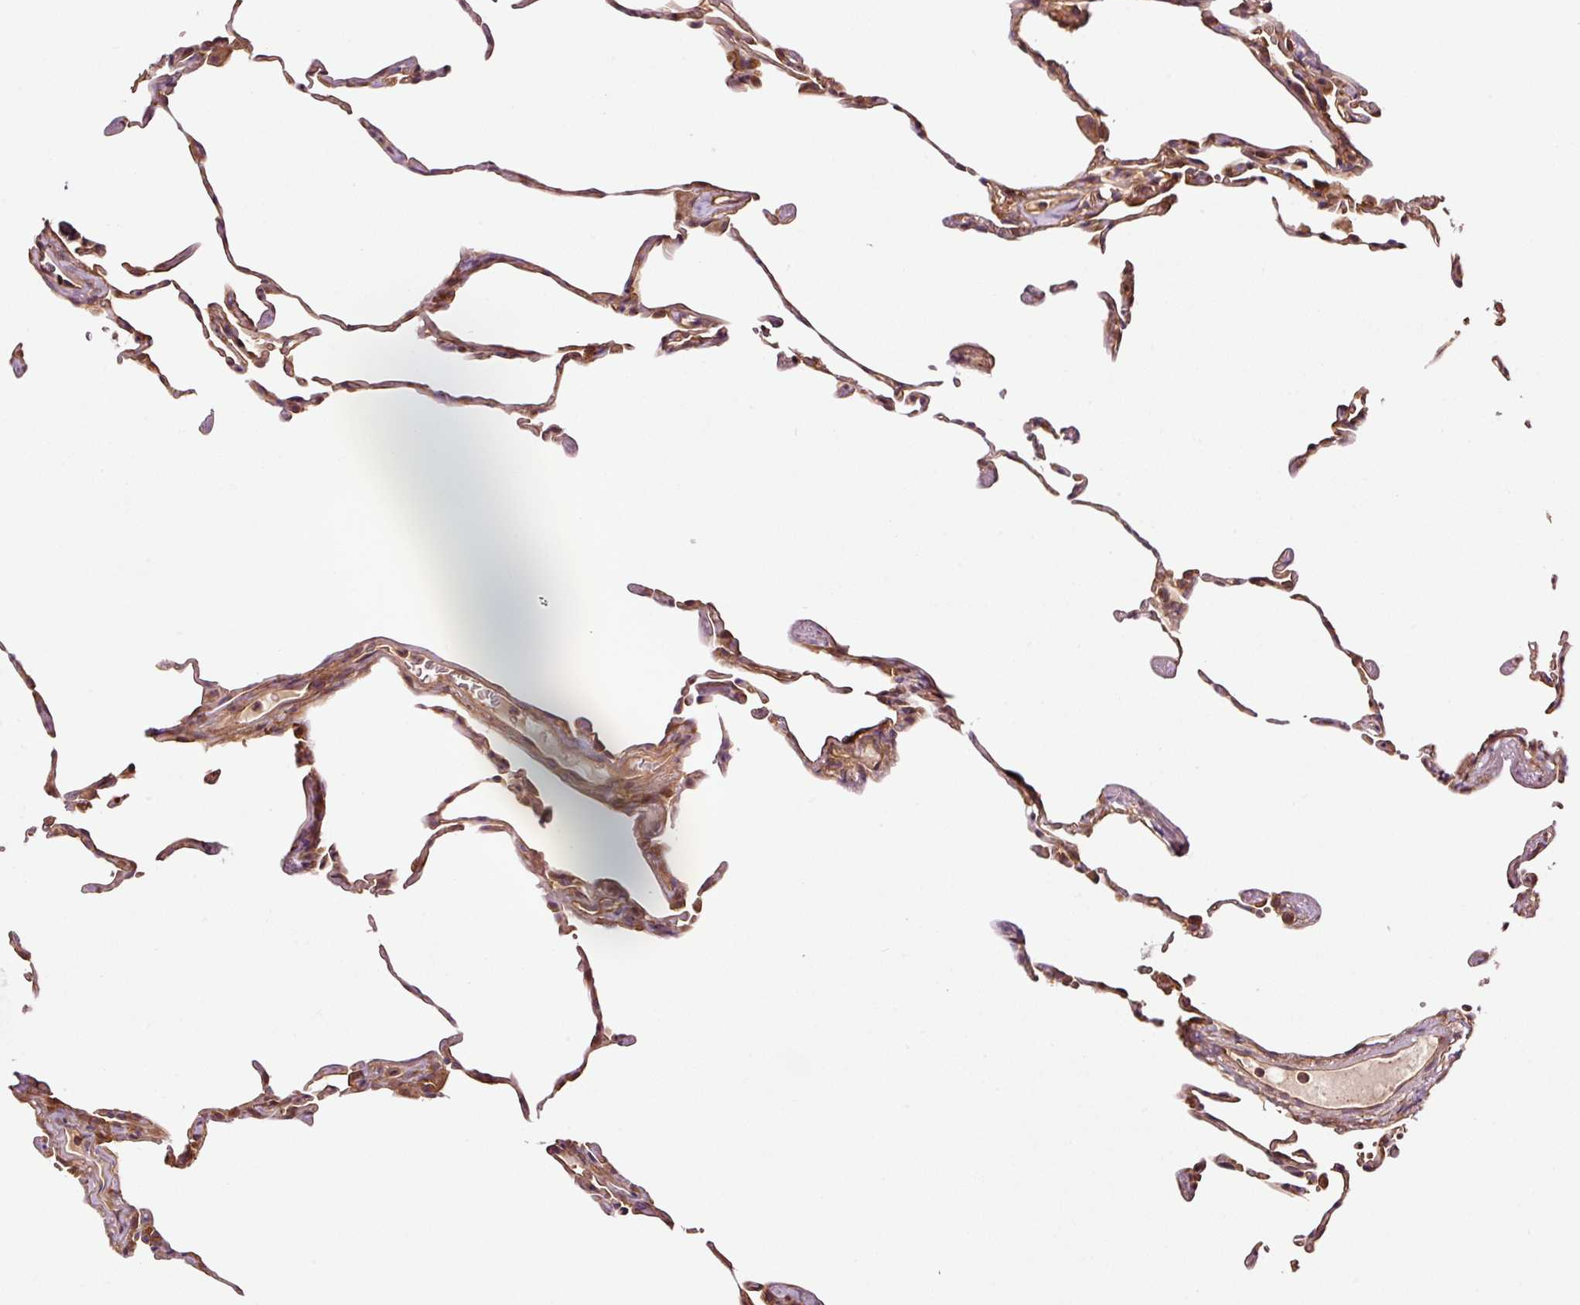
{"staining": {"intensity": "moderate", "quantity": ">75%", "location": "cytoplasmic/membranous,nuclear"}, "tissue": "lung", "cell_type": "Alveolar cells", "image_type": "normal", "snomed": [{"axis": "morphology", "description": "Normal tissue, NOS"}, {"axis": "topography", "description": "Lung"}], "caption": "Protein staining shows moderate cytoplasmic/membranous,nuclear positivity in approximately >75% of alveolar cells in normal lung. Nuclei are stained in blue.", "gene": "METAP1", "patient": {"sex": "female", "age": 57}}